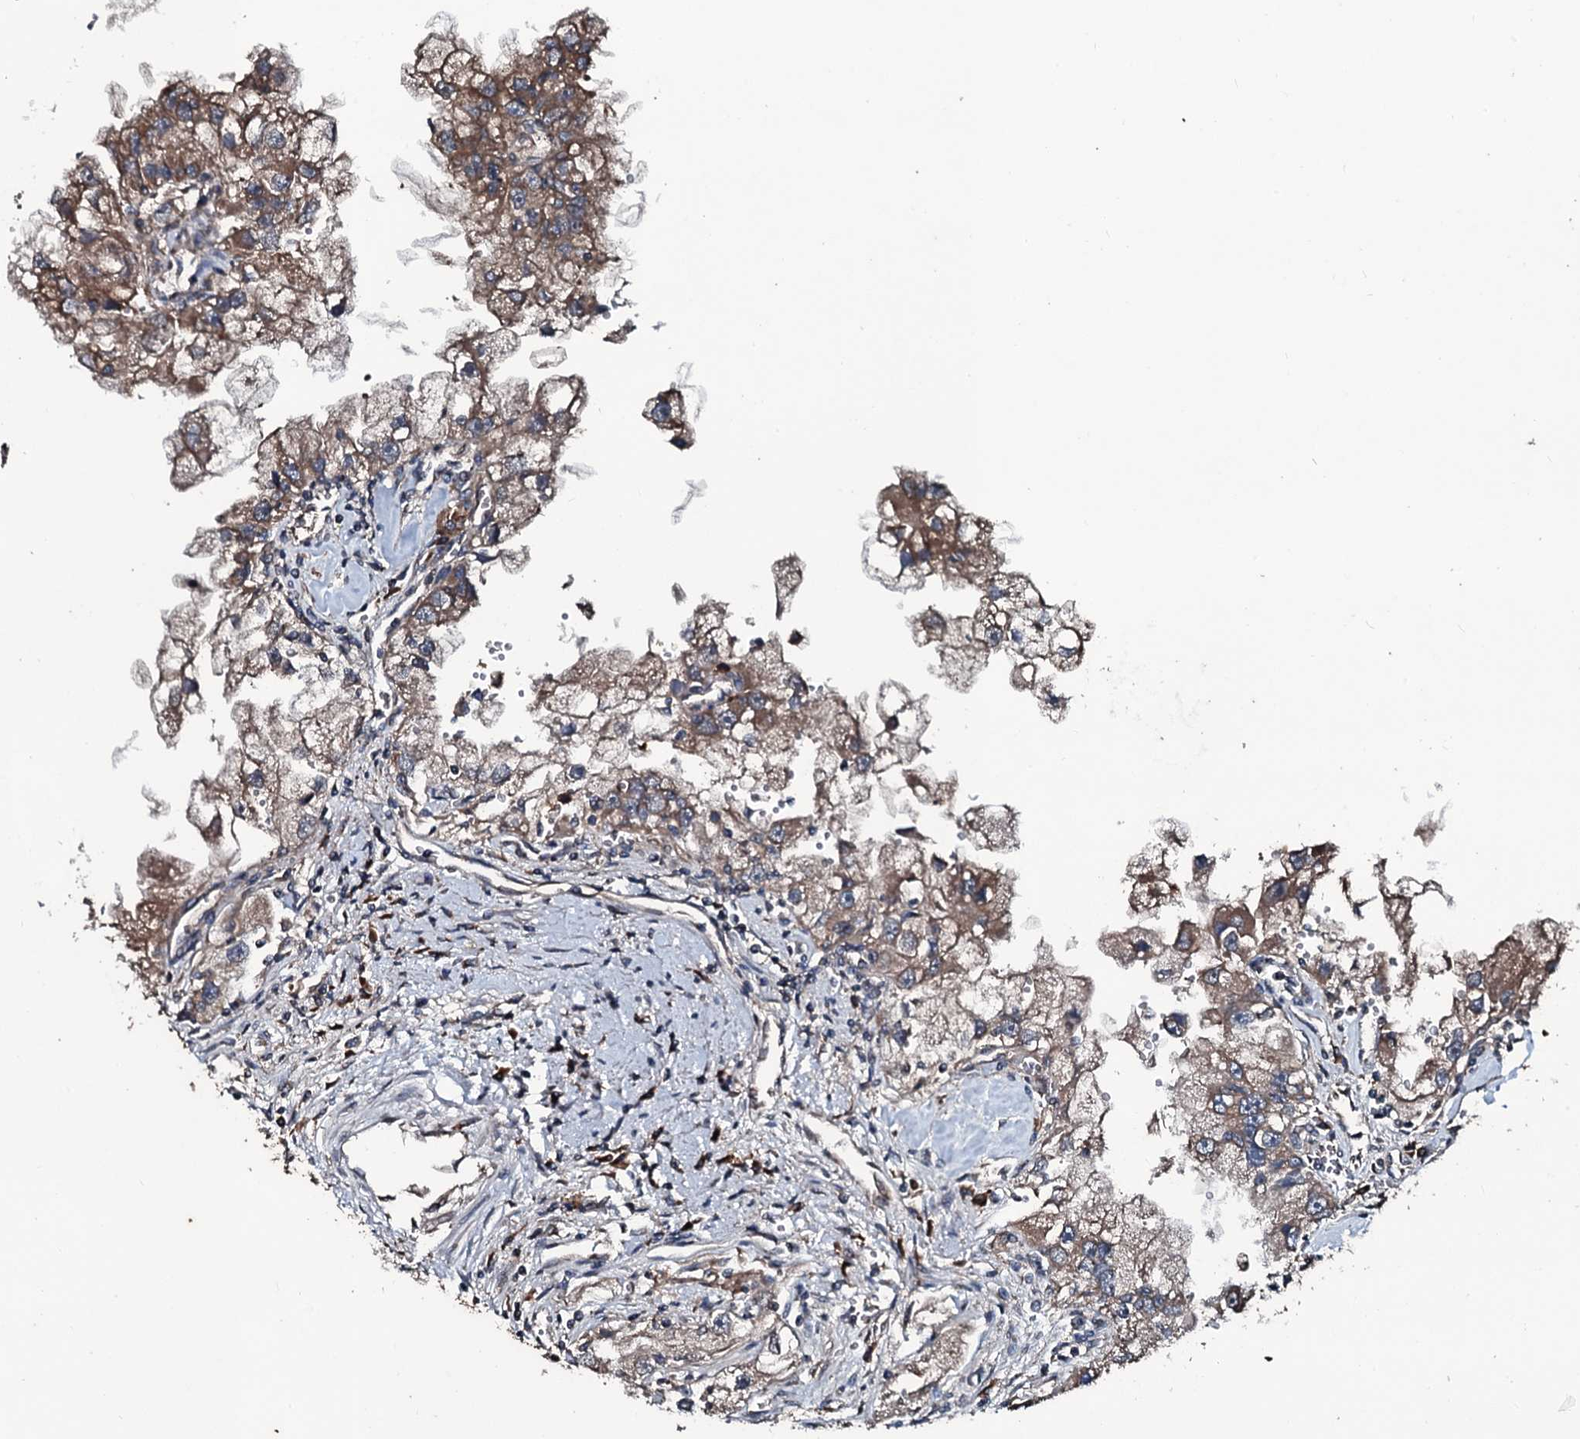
{"staining": {"intensity": "moderate", "quantity": ">75%", "location": "cytoplasmic/membranous"}, "tissue": "renal cancer", "cell_type": "Tumor cells", "image_type": "cancer", "snomed": [{"axis": "morphology", "description": "Adenocarcinoma, NOS"}, {"axis": "topography", "description": "Kidney"}], "caption": "Immunohistochemical staining of human renal adenocarcinoma demonstrates moderate cytoplasmic/membranous protein staining in about >75% of tumor cells.", "gene": "AARS1", "patient": {"sex": "male", "age": 63}}